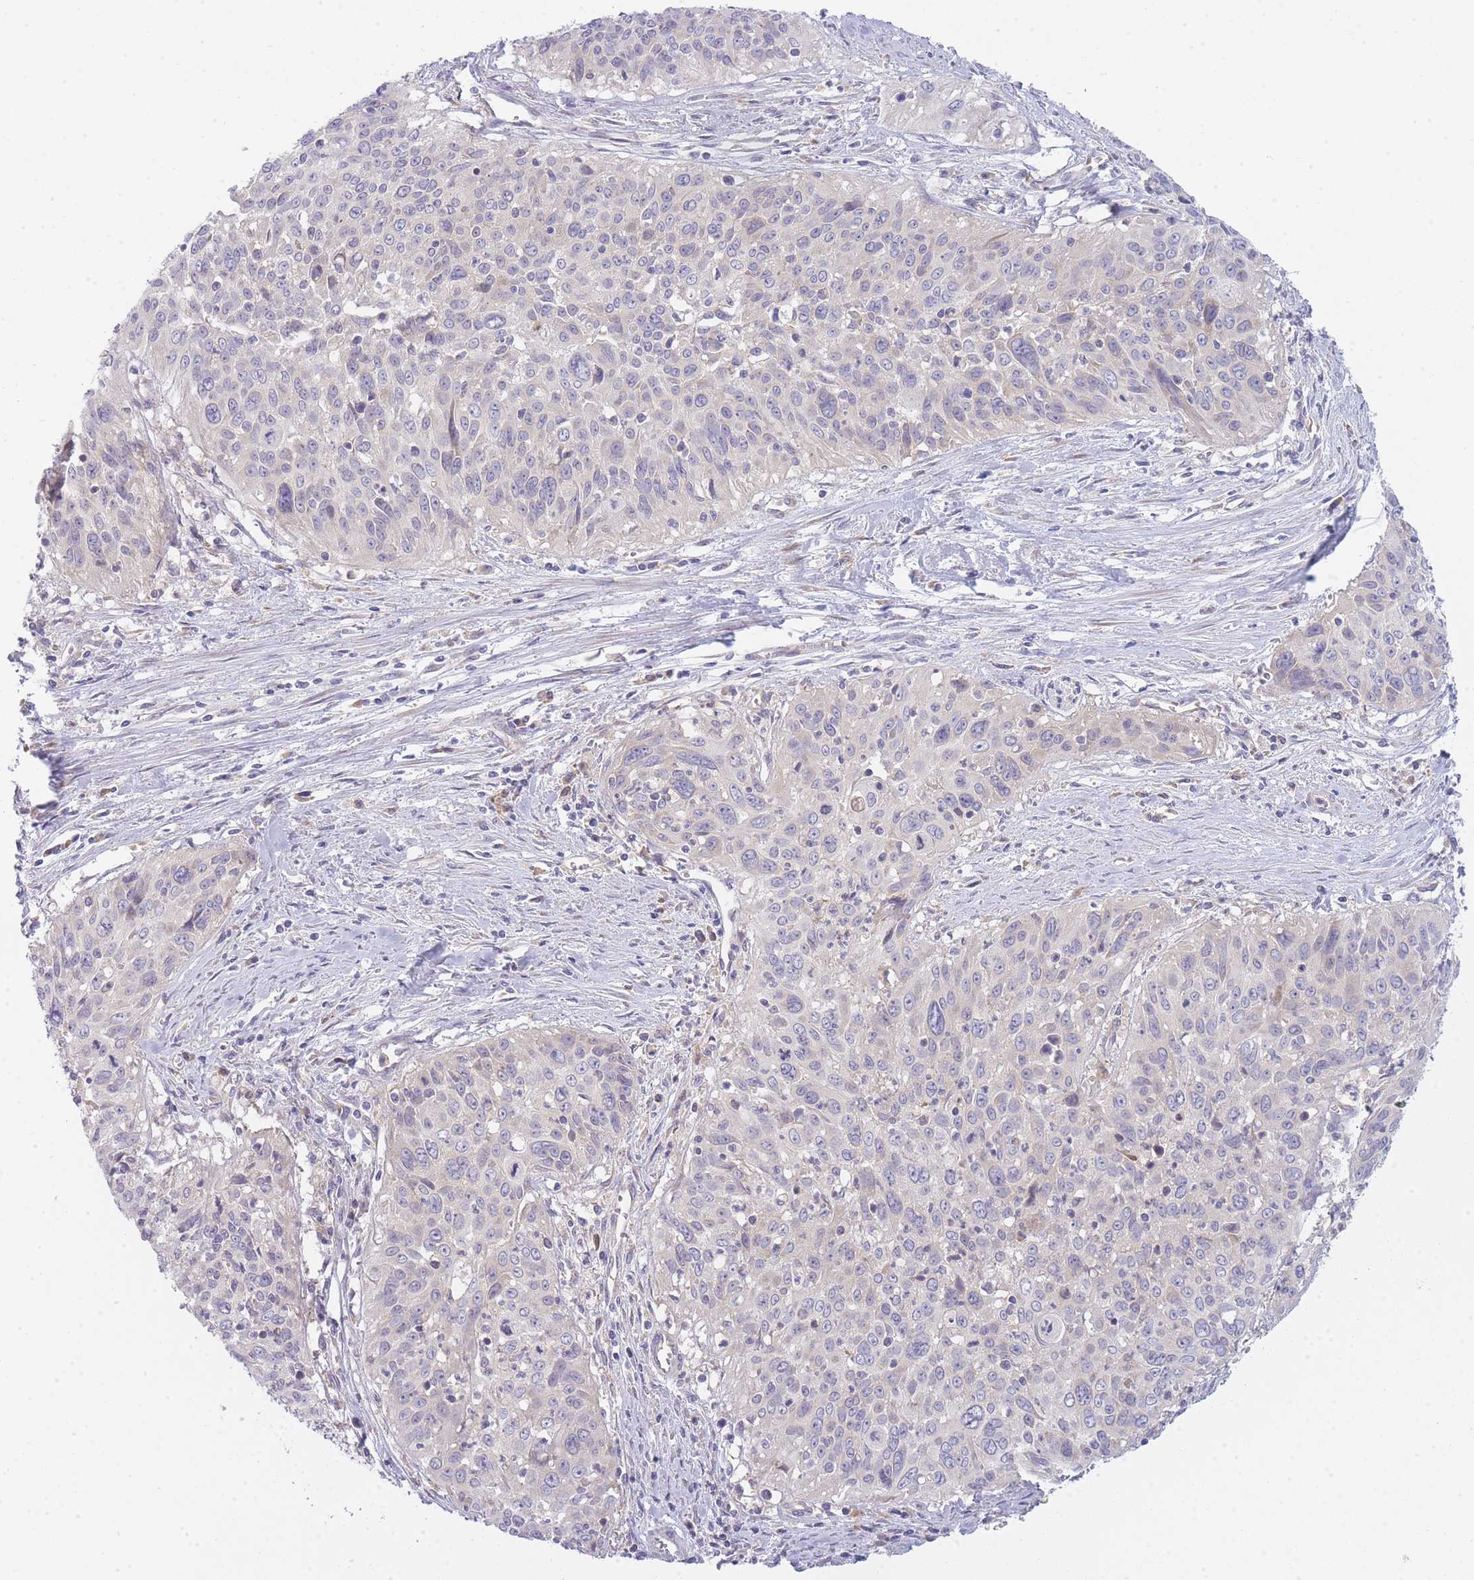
{"staining": {"intensity": "negative", "quantity": "none", "location": "none"}, "tissue": "cervical cancer", "cell_type": "Tumor cells", "image_type": "cancer", "snomed": [{"axis": "morphology", "description": "Squamous cell carcinoma, NOS"}, {"axis": "topography", "description": "Cervix"}], "caption": "Immunohistochemistry image of cervical cancer stained for a protein (brown), which displays no staining in tumor cells. (Immunohistochemistry (ihc), brightfield microscopy, high magnification).", "gene": "OR5L2", "patient": {"sex": "female", "age": 55}}